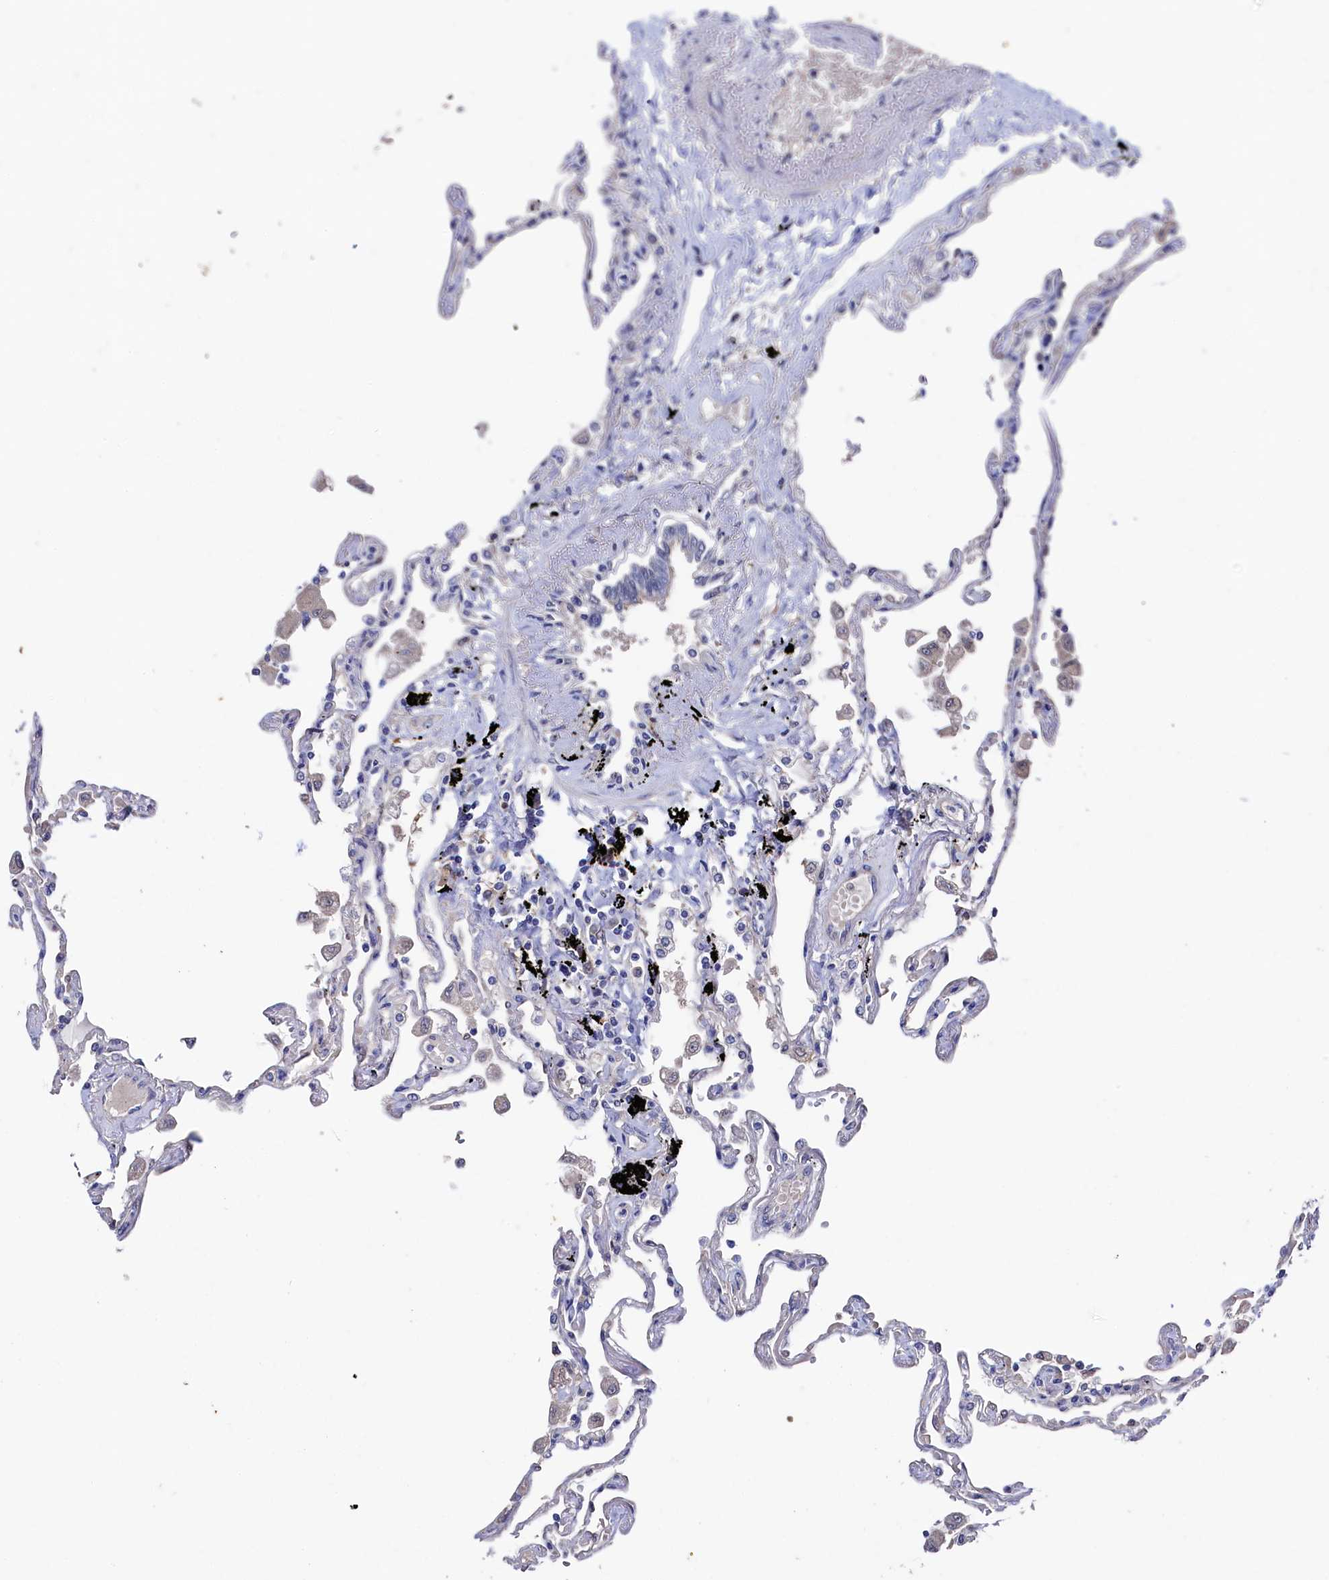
{"staining": {"intensity": "moderate", "quantity": "<25%", "location": "cytoplasmic/membranous,nuclear"}, "tissue": "lung", "cell_type": "Alveolar cells", "image_type": "normal", "snomed": [{"axis": "morphology", "description": "Normal tissue, NOS"}, {"axis": "topography", "description": "Lung"}], "caption": "Human lung stained with a brown dye displays moderate cytoplasmic/membranous,nuclear positive positivity in about <25% of alveolar cells.", "gene": "RNH1", "patient": {"sex": "female", "age": 67}}